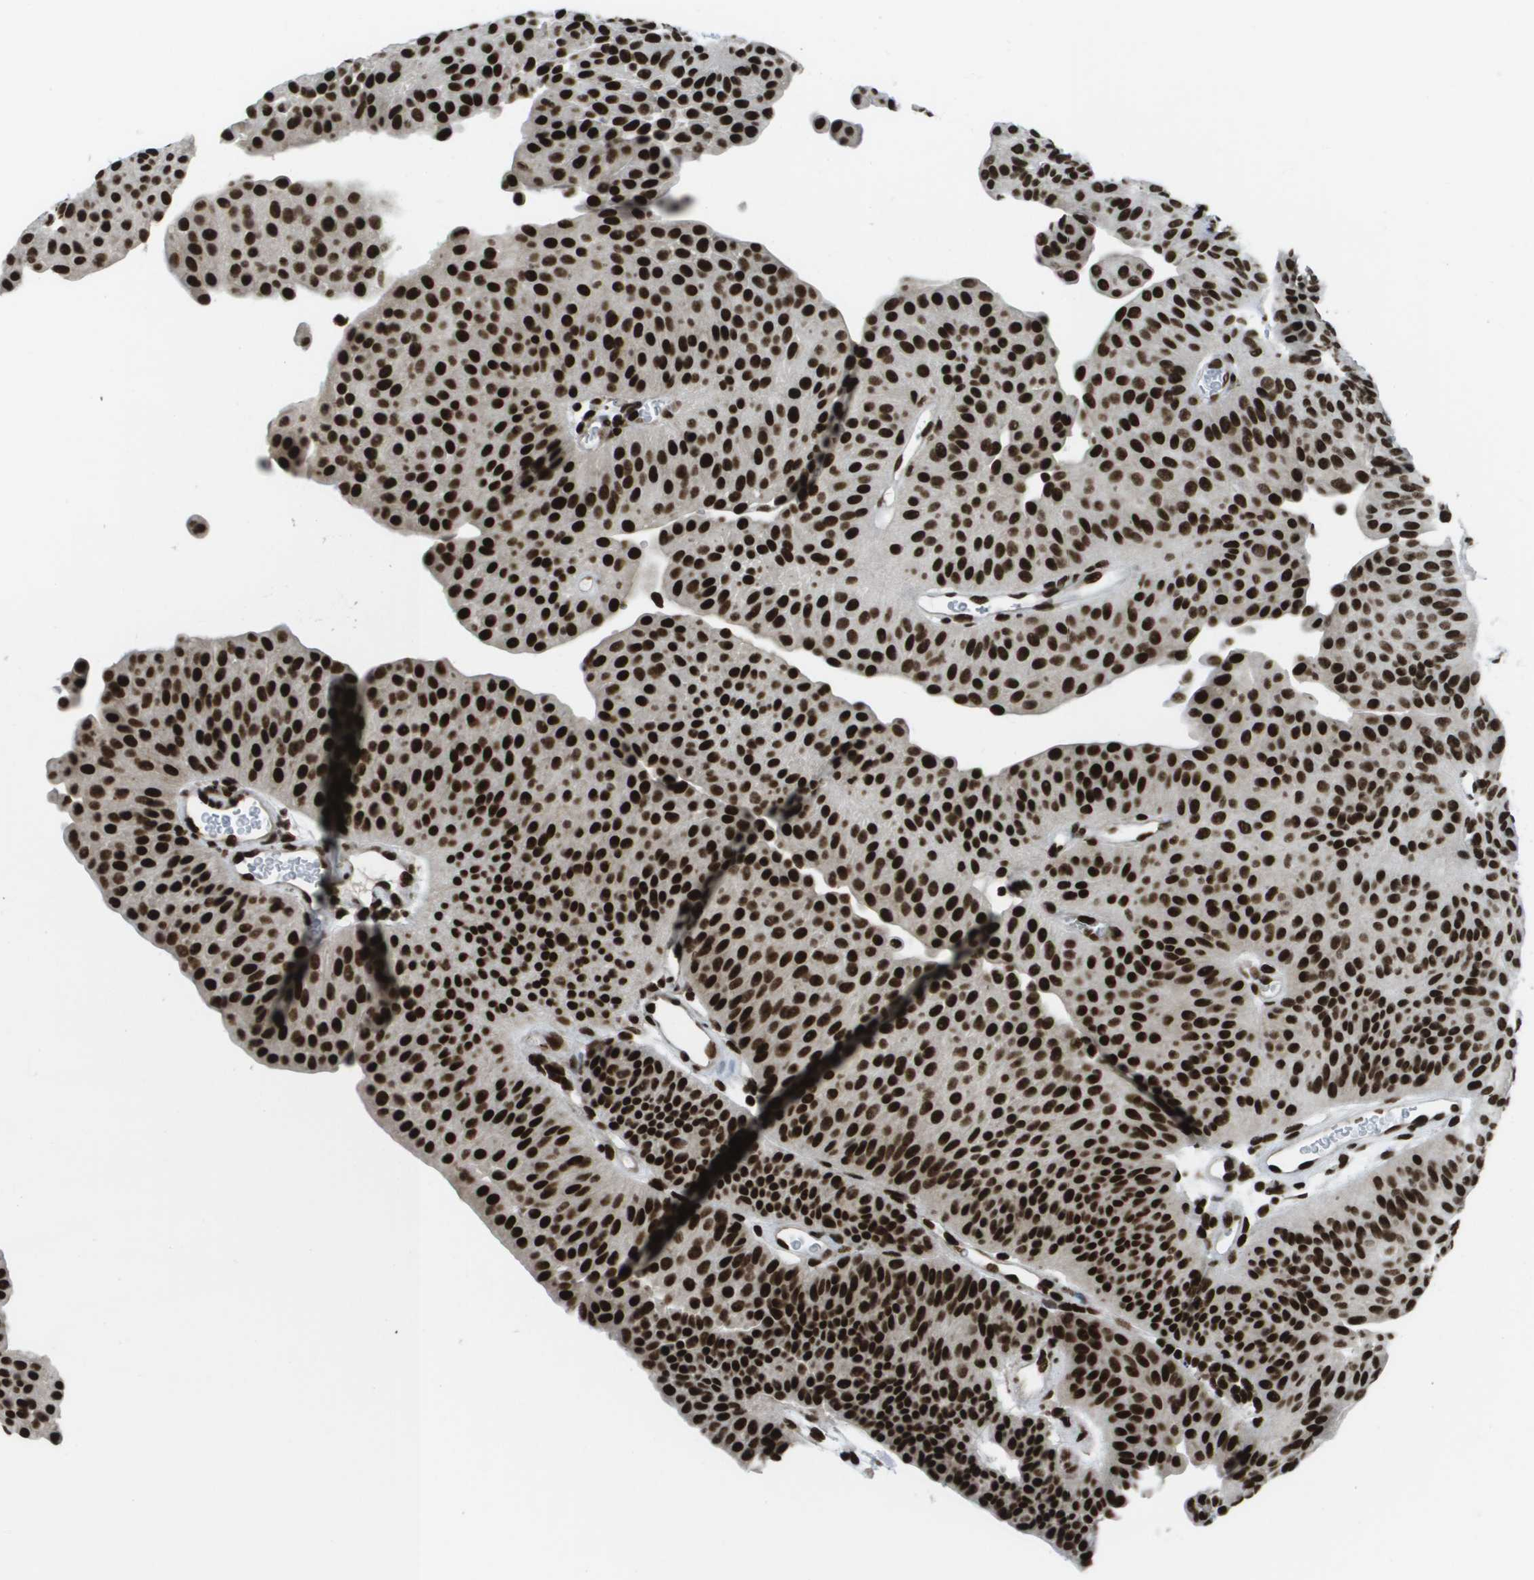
{"staining": {"intensity": "strong", "quantity": ">75%", "location": "nuclear"}, "tissue": "urothelial cancer", "cell_type": "Tumor cells", "image_type": "cancer", "snomed": [{"axis": "morphology", "description": "Urothelial carcinoma, Low grade"}, {"axis": "topography", "description": "Urinary bladder"}], "caption": "Immunohistochemical staining of urothelial cancer displays high levels of strong nuclear protein expression in approximately >75% of tumor cells. (brown staining indicates protein expression, while blue staining denotes nuclei).", "gene": "GLYR1", "patient": {"sex": "female", "age": 60}}